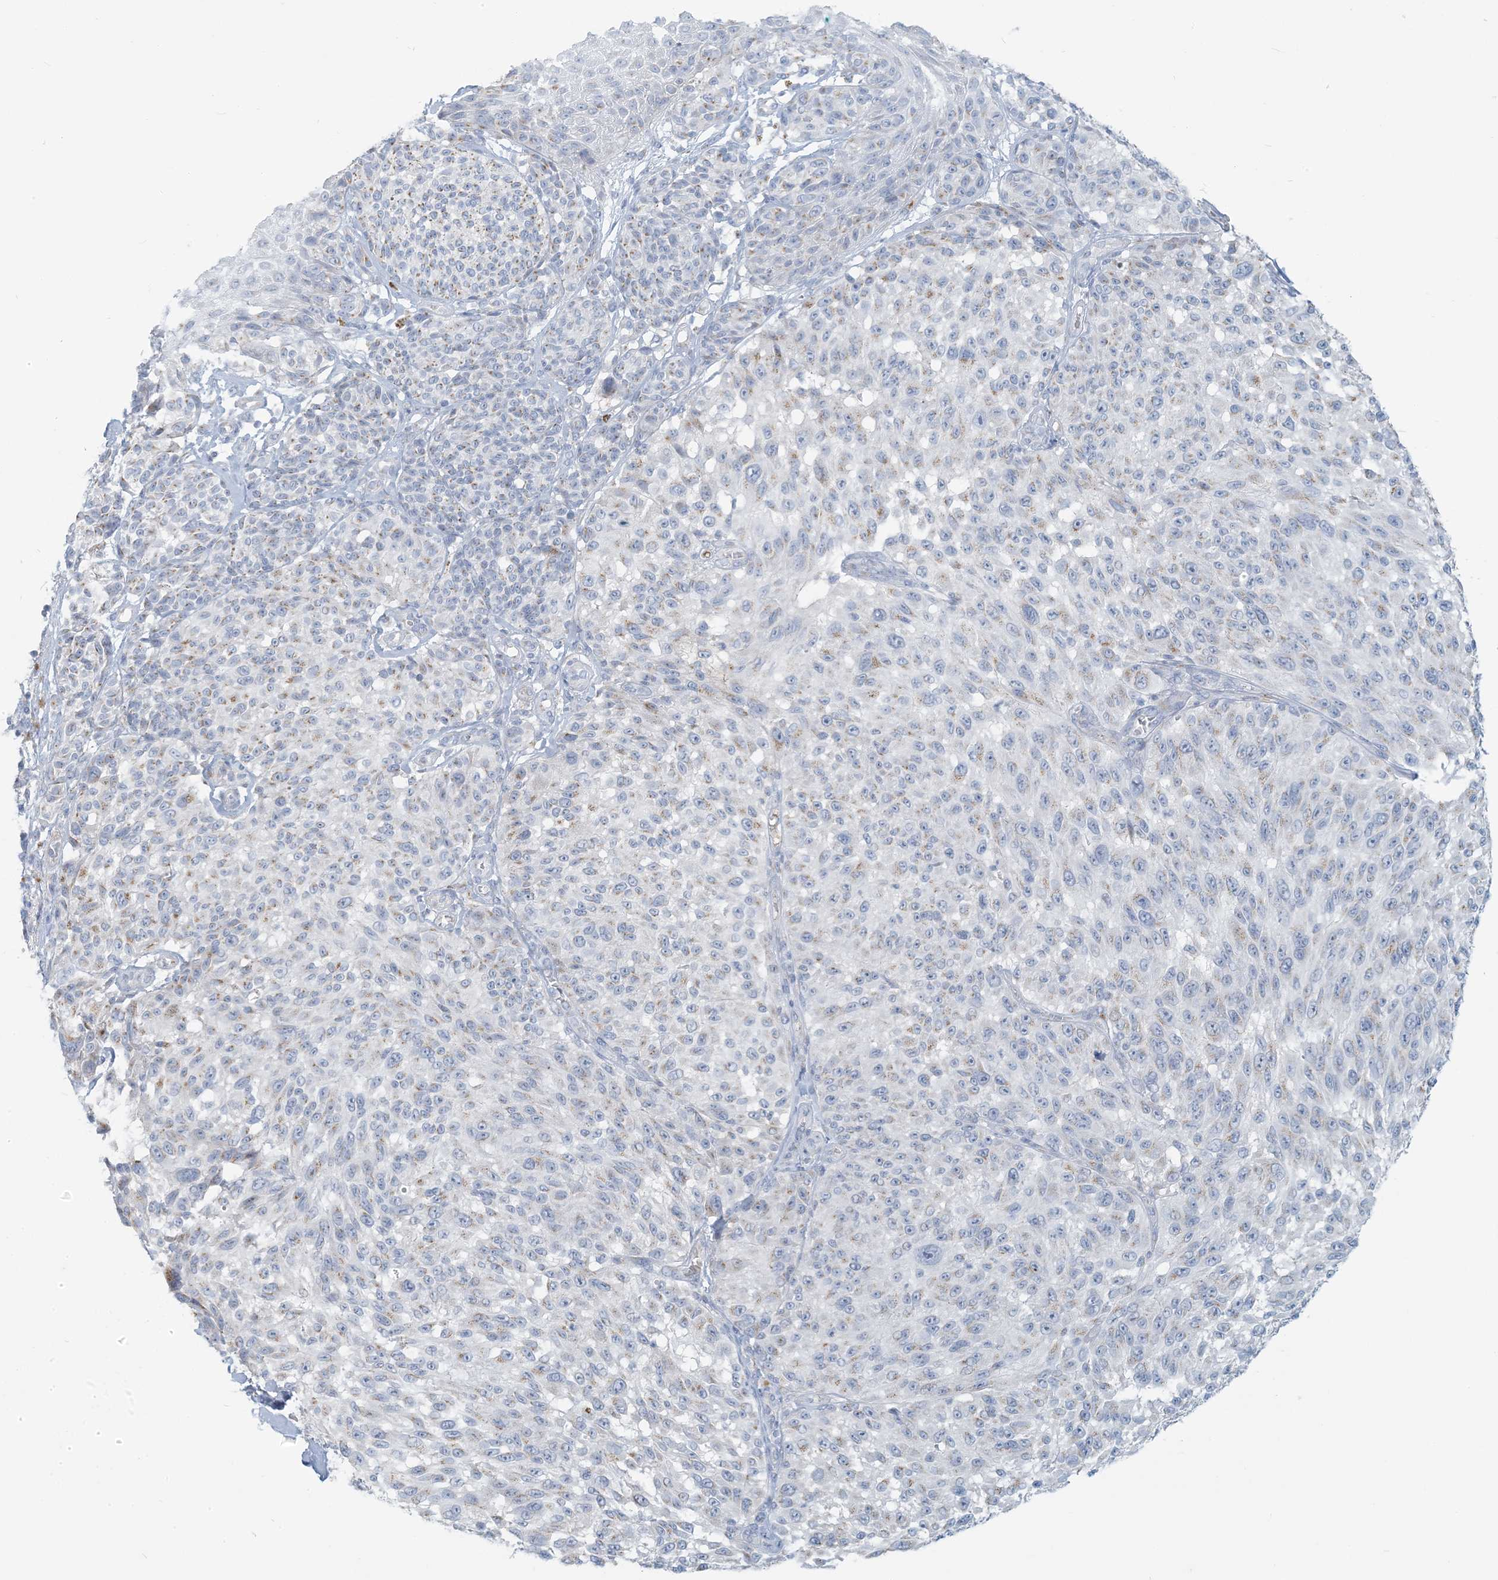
{"staining": {"intensity": "weak", "quantity": "<25%", "location": "cytoplasmic/membranous"}, "tissue": "melanoma", "cell_type": "Tumor cells", "image_type": "cancer", "snomed": [{"axis": "morphology", "description": "Malignant melanoma, NOS"}, {"axis": "topography", "description": "Skin"}], "caption": "Image shows no significant protein positivity in tumor cells of melanoma.", "gene": "SCML1", "patient": {"sex": "male", "age": 83}}